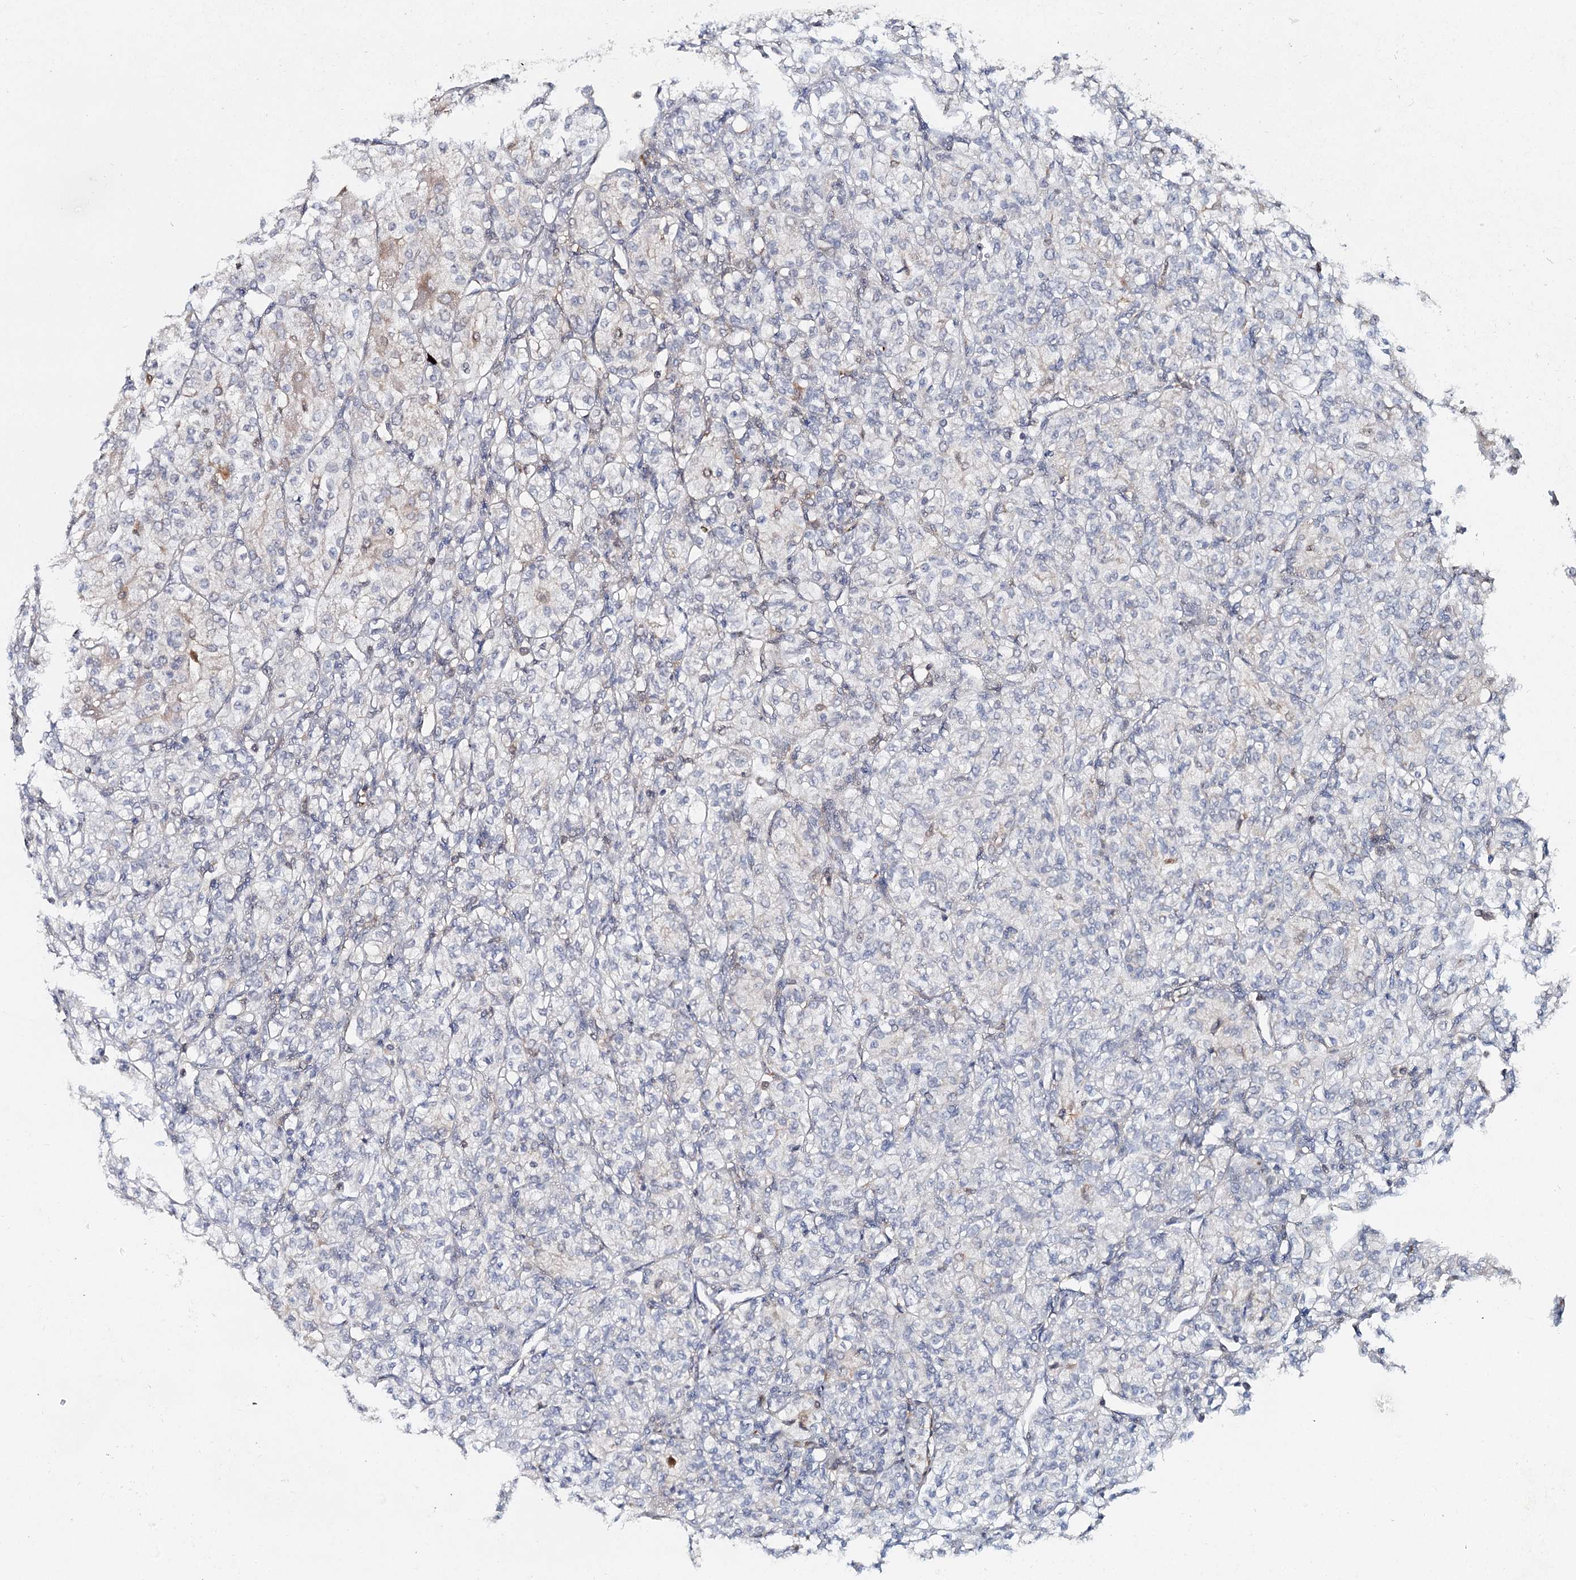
{"staining": {"intensity": "negative", "quantity": "none", "location": "none"}, "tissue": "renal cancer", "cell_type": "Tumor cells", "image_type": "cancer", "snomed": [{"axis": "morphology", "description": "Adenocarcinoma, NOS"}, {"axis": "topography", "description": "Kidney"}], "caption": "Immunohistochemical staining of human adenocarcinoma (renal) demonstrates no significant positivity in tumor cells.", "gene": "SLC41A2", "patient": {"sex": "male", "age": 77}}